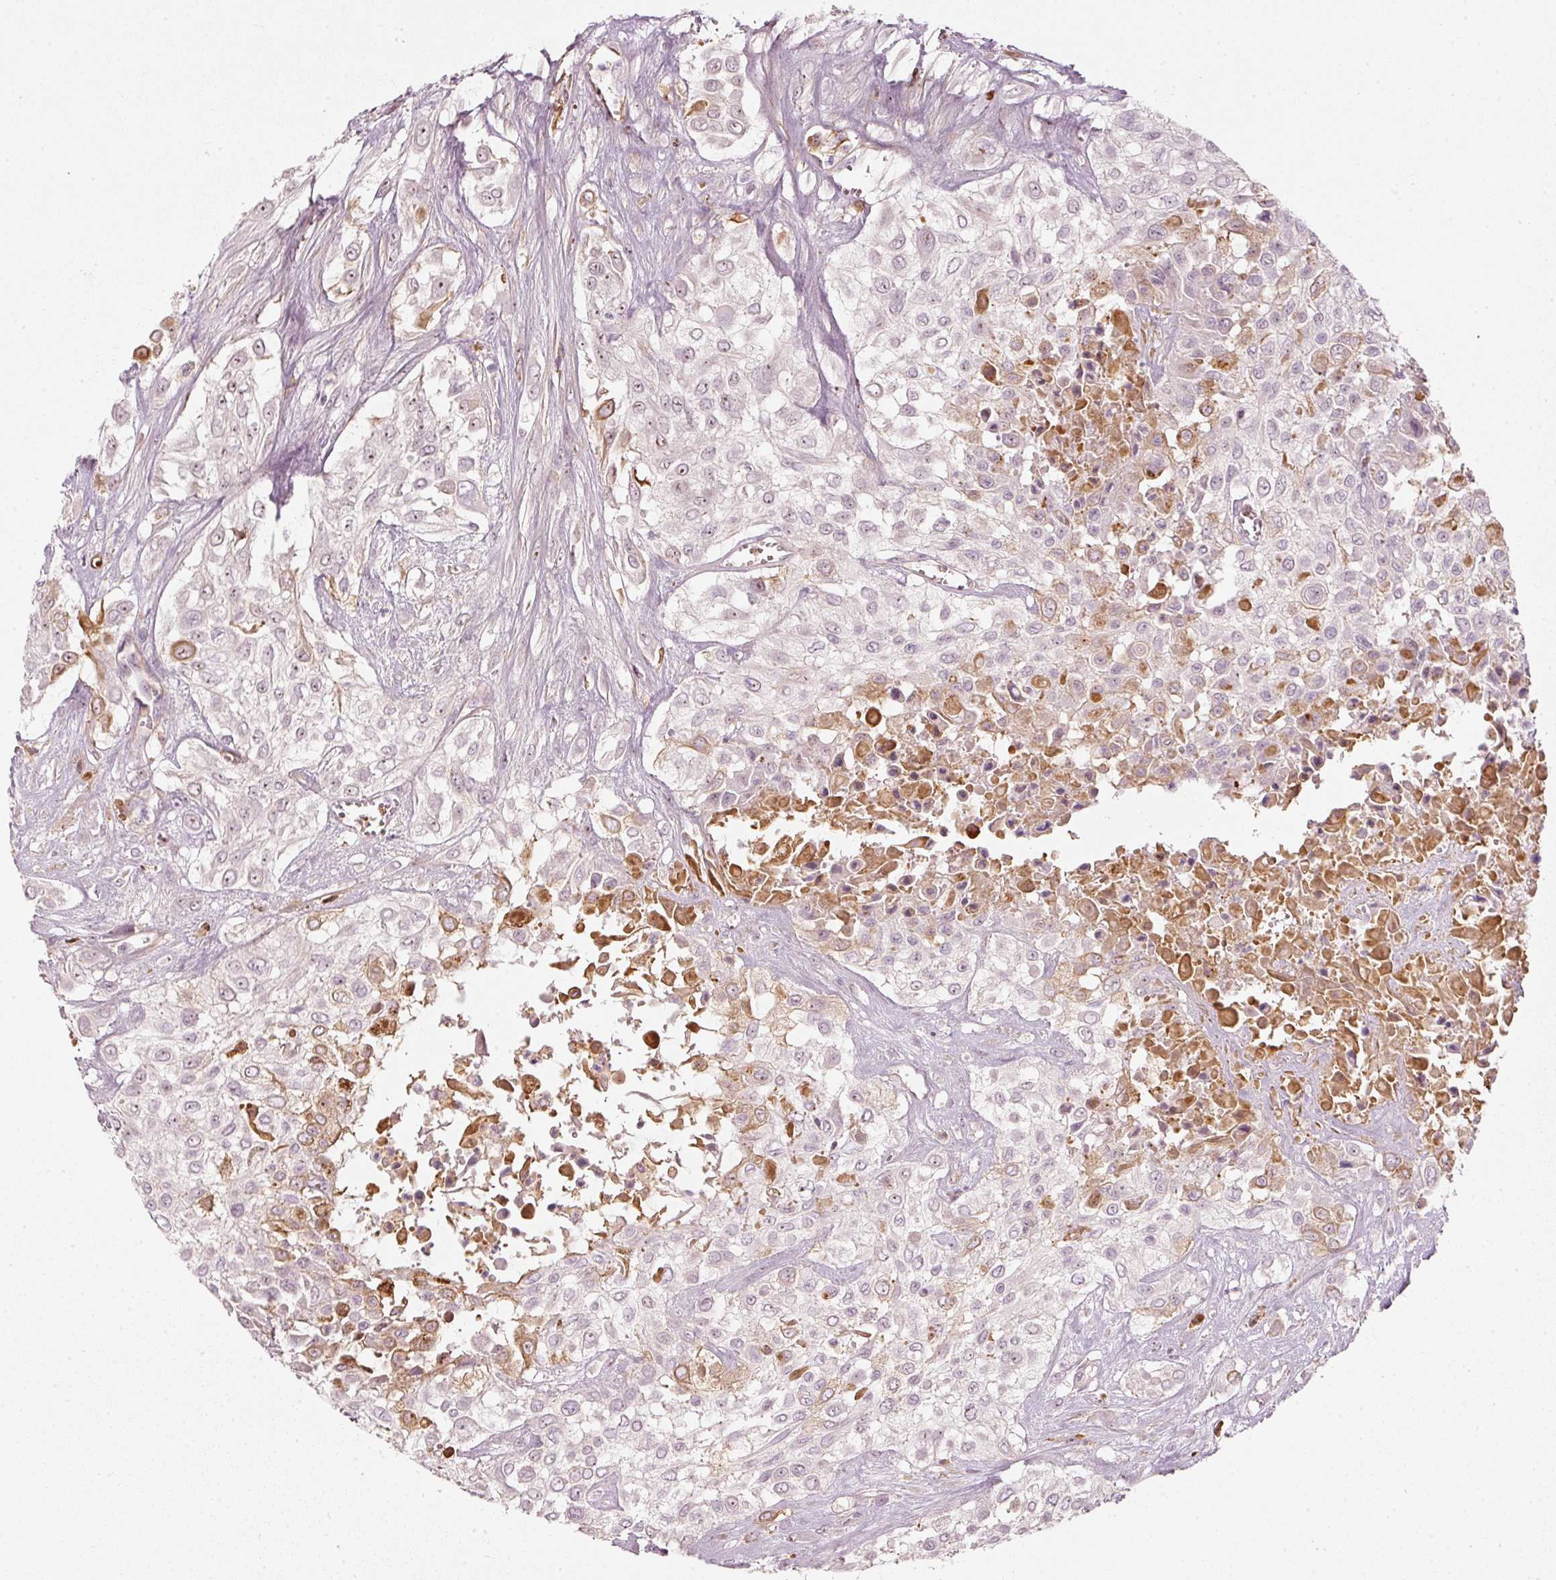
{"staining": {"intensity": "moderate", "quantity": "<25%", "location": "cytoplasmic/membranous"}, "tissue": "urothelial cancer", "cell_type": "Tumor cells", "image_type": "cancer", "snomed": [{"axis": "morphology", "description": "Urothelial carcinoma, High grade"}, {"axis": "topography", "description": "Urinary bladder"}], "caption": "Urothelial cancer stained with immunohistochemistry demonstrates moderate cytoplasmic/membranous staining in about <25% of tumor cells.", "gene": "VCAM1", "patient": {"sex": "male", "age": 57}}